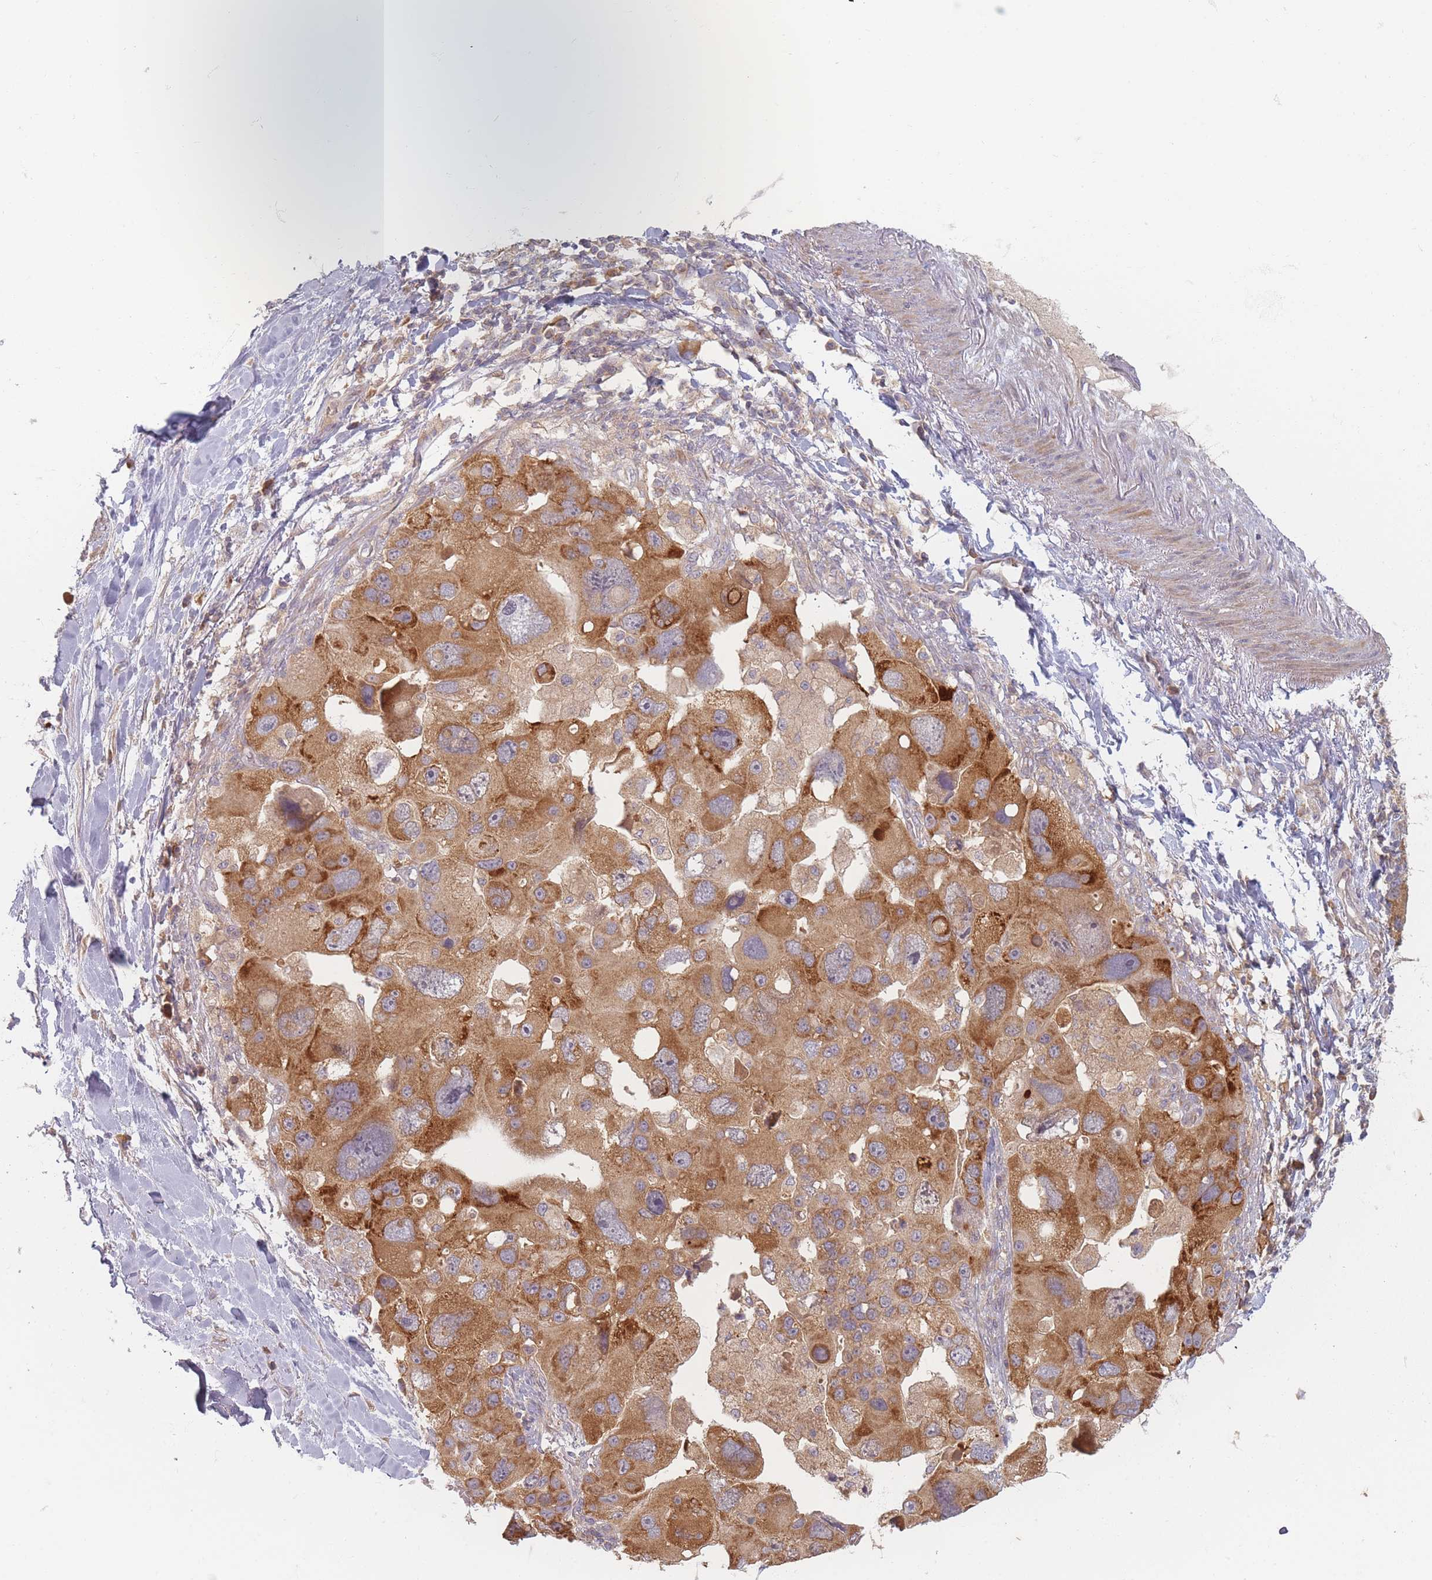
{"staining": {"intensity": "moderate", "quantity": ">75%", "location": "cytoplasmic/membranous"}, "tissue": "lung cancer", "cell_type": "Tumor cells", "image_type": "cancer", "snomed": [{"axis": "morphology", "description": "Adenocarcinoma, NOS"}, {"axis": "topography", "description": "Lung"}], "caption": "Lung cancer tissue reveals moderate cytoplasmic/membranous positivity in about >75% of tumor cells", "gene": "SLC35F3", "patient": {"sex": "female", "age": 54}}